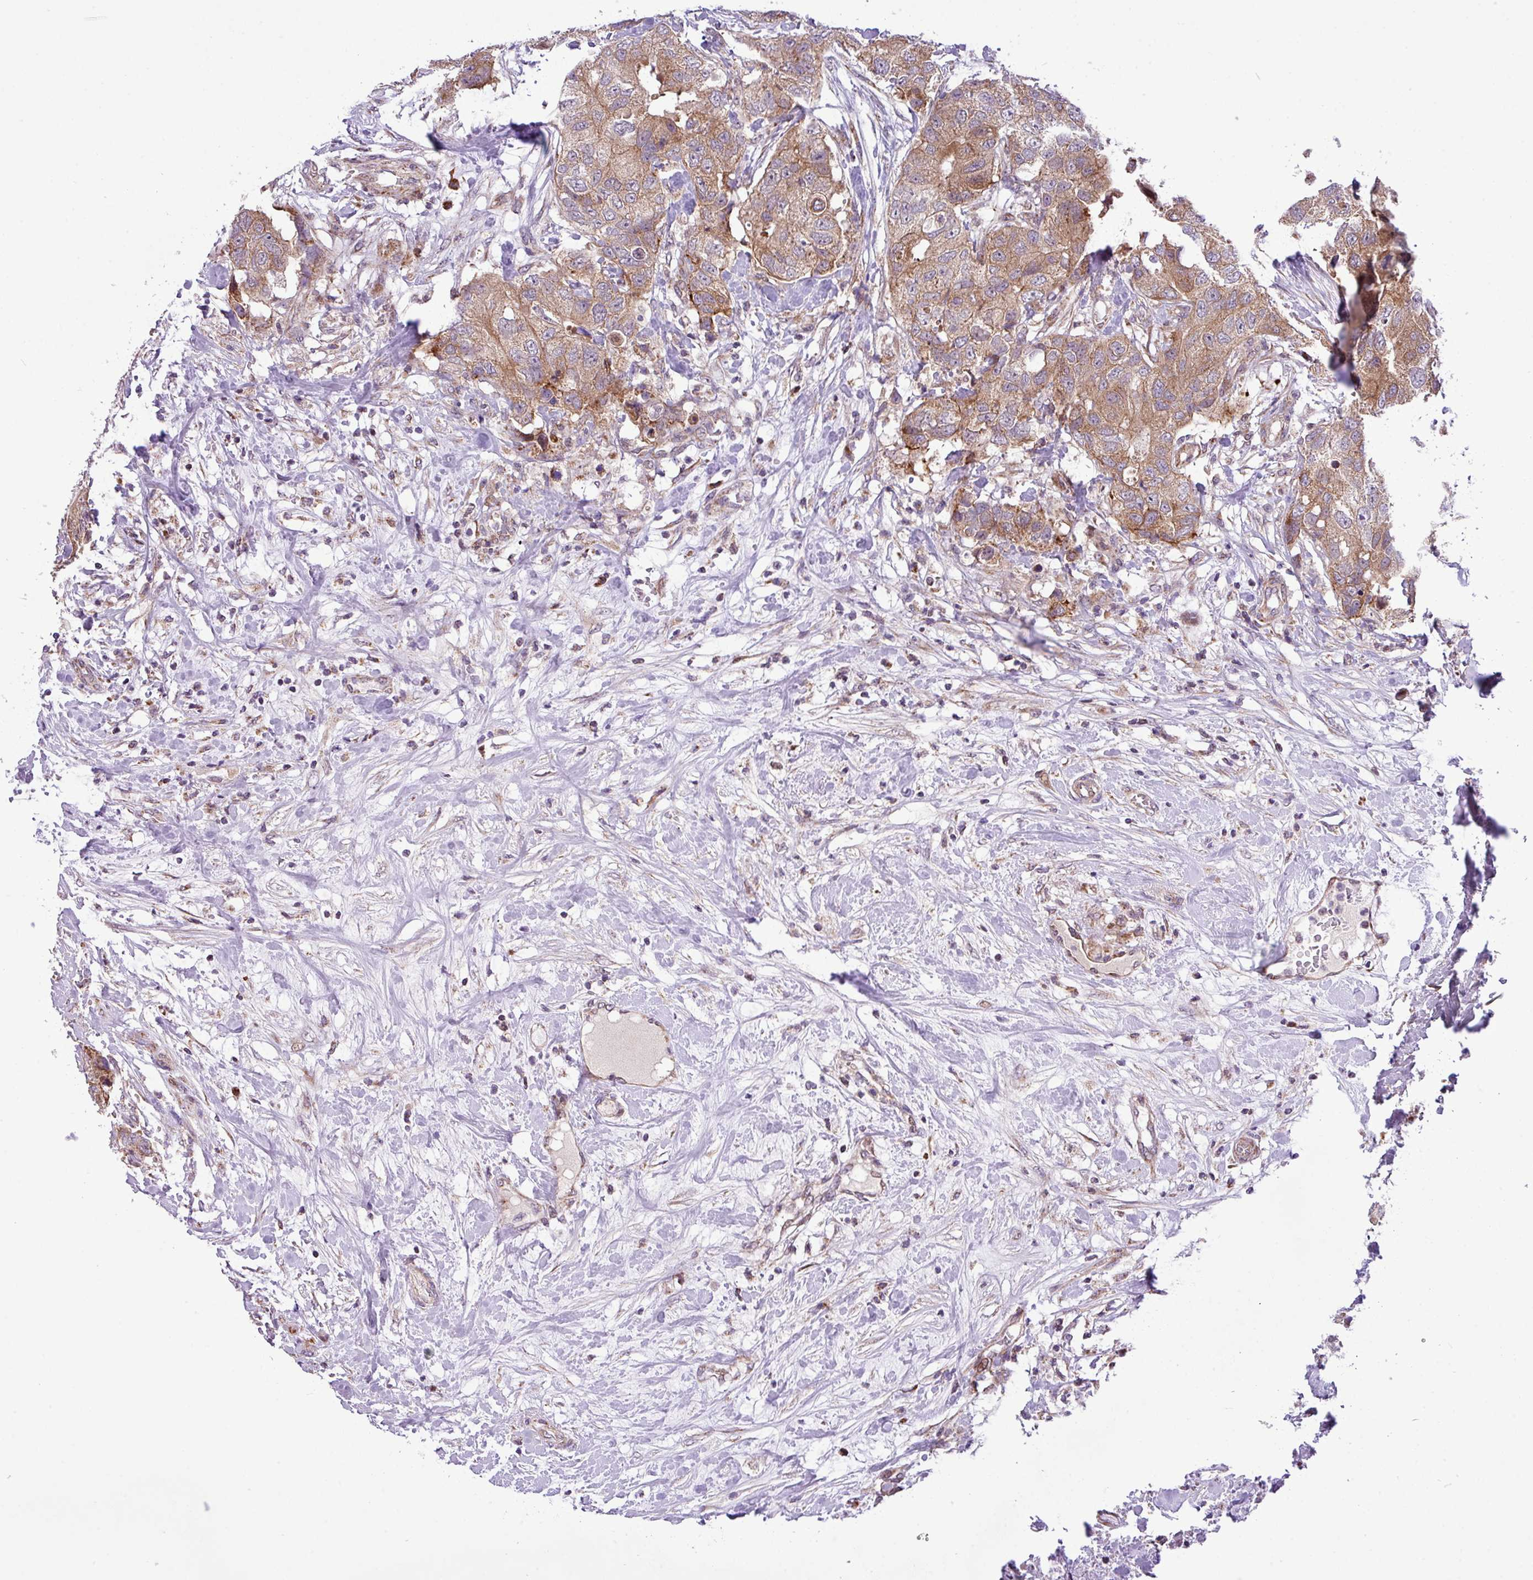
{"staining": {"intensity": "moderate", "quantity": ">75%", "location": "cytoplasmic/membranous"}, "tissue": "breast cancer", "cell_type": "Tumor cells", "image_type": "cancer", "snomed": [{"axis": "morphology", "description": "Duct carcinoma"}, {"axis": "topography", "description": "Breast"}], "caption": "A brown stain labels moderate cytoplasmic/membranous staining of a protein in breast infiltrating ductal carcinoma tumor cells. Immunohistochemistry stains the protein of interest in brown and the nuclei are stained blue.", "gene": "B3GNT9", "patient": {"sex": "female", "age": 62}}